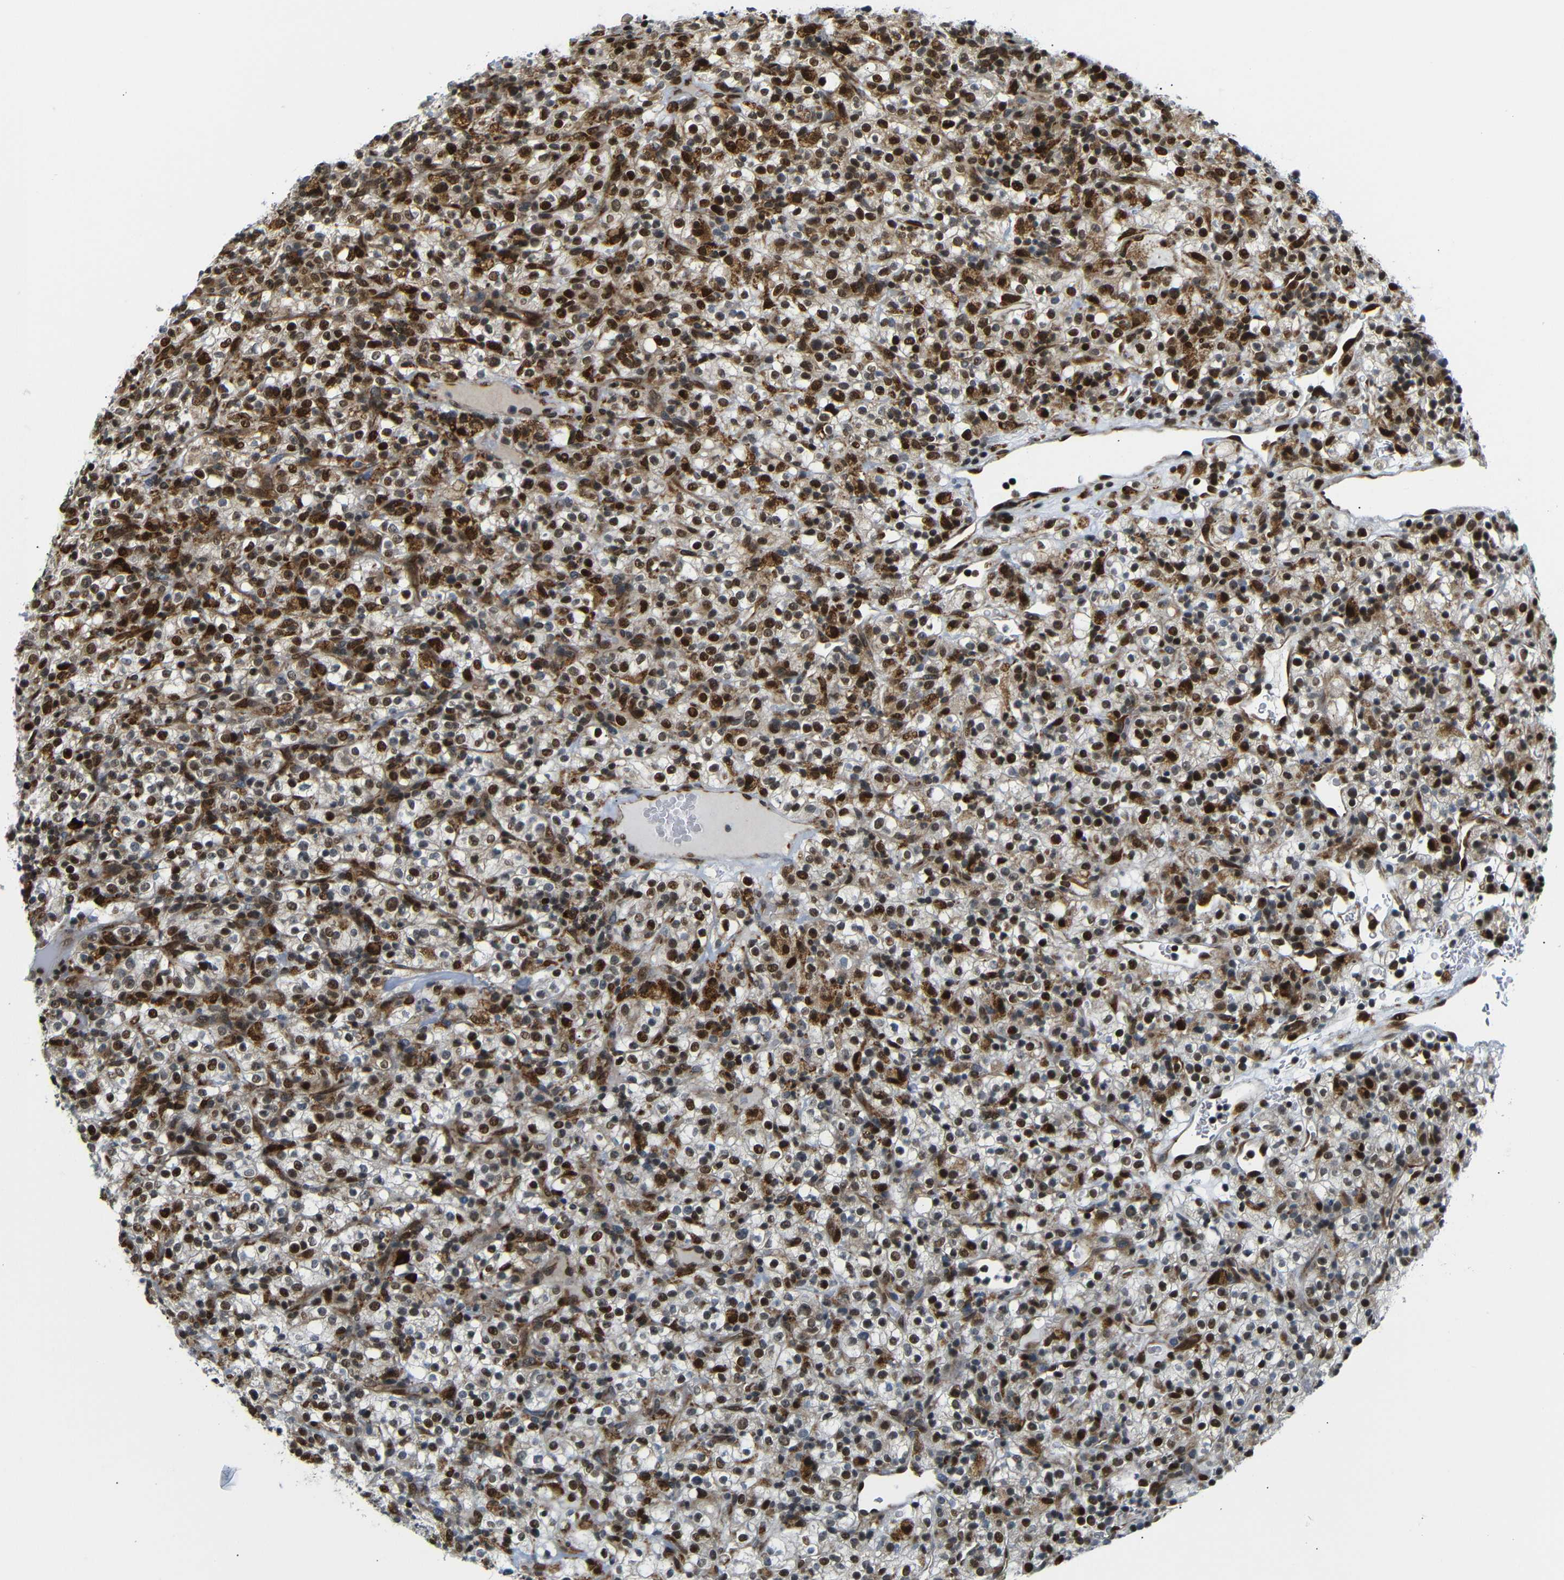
{"staining": {"intensity": "strong", "quantity": ">75%", "location": "cytoplasmic/membranous,nuclear"}, "tissue": "renal cancer", "cell_type": "Tumor cells", "image_type": "cancer", "snomed": [{"axis": "morphology", "description": "Normal tissue, NOS"}, {"axis": "morphology", "description": "Adenocarcinoma, NOS"}, {"axis": "topography", "description": "Kidney"}], "caption": "Approximately >75% of tumor cells in renal cancer show strong cytoplasmic/membranous and nuclear protein expression as visualized by brown immunohistochemical staining.", "gene": "SPCS2", "patient": {"sex": "female", "age": 72}}